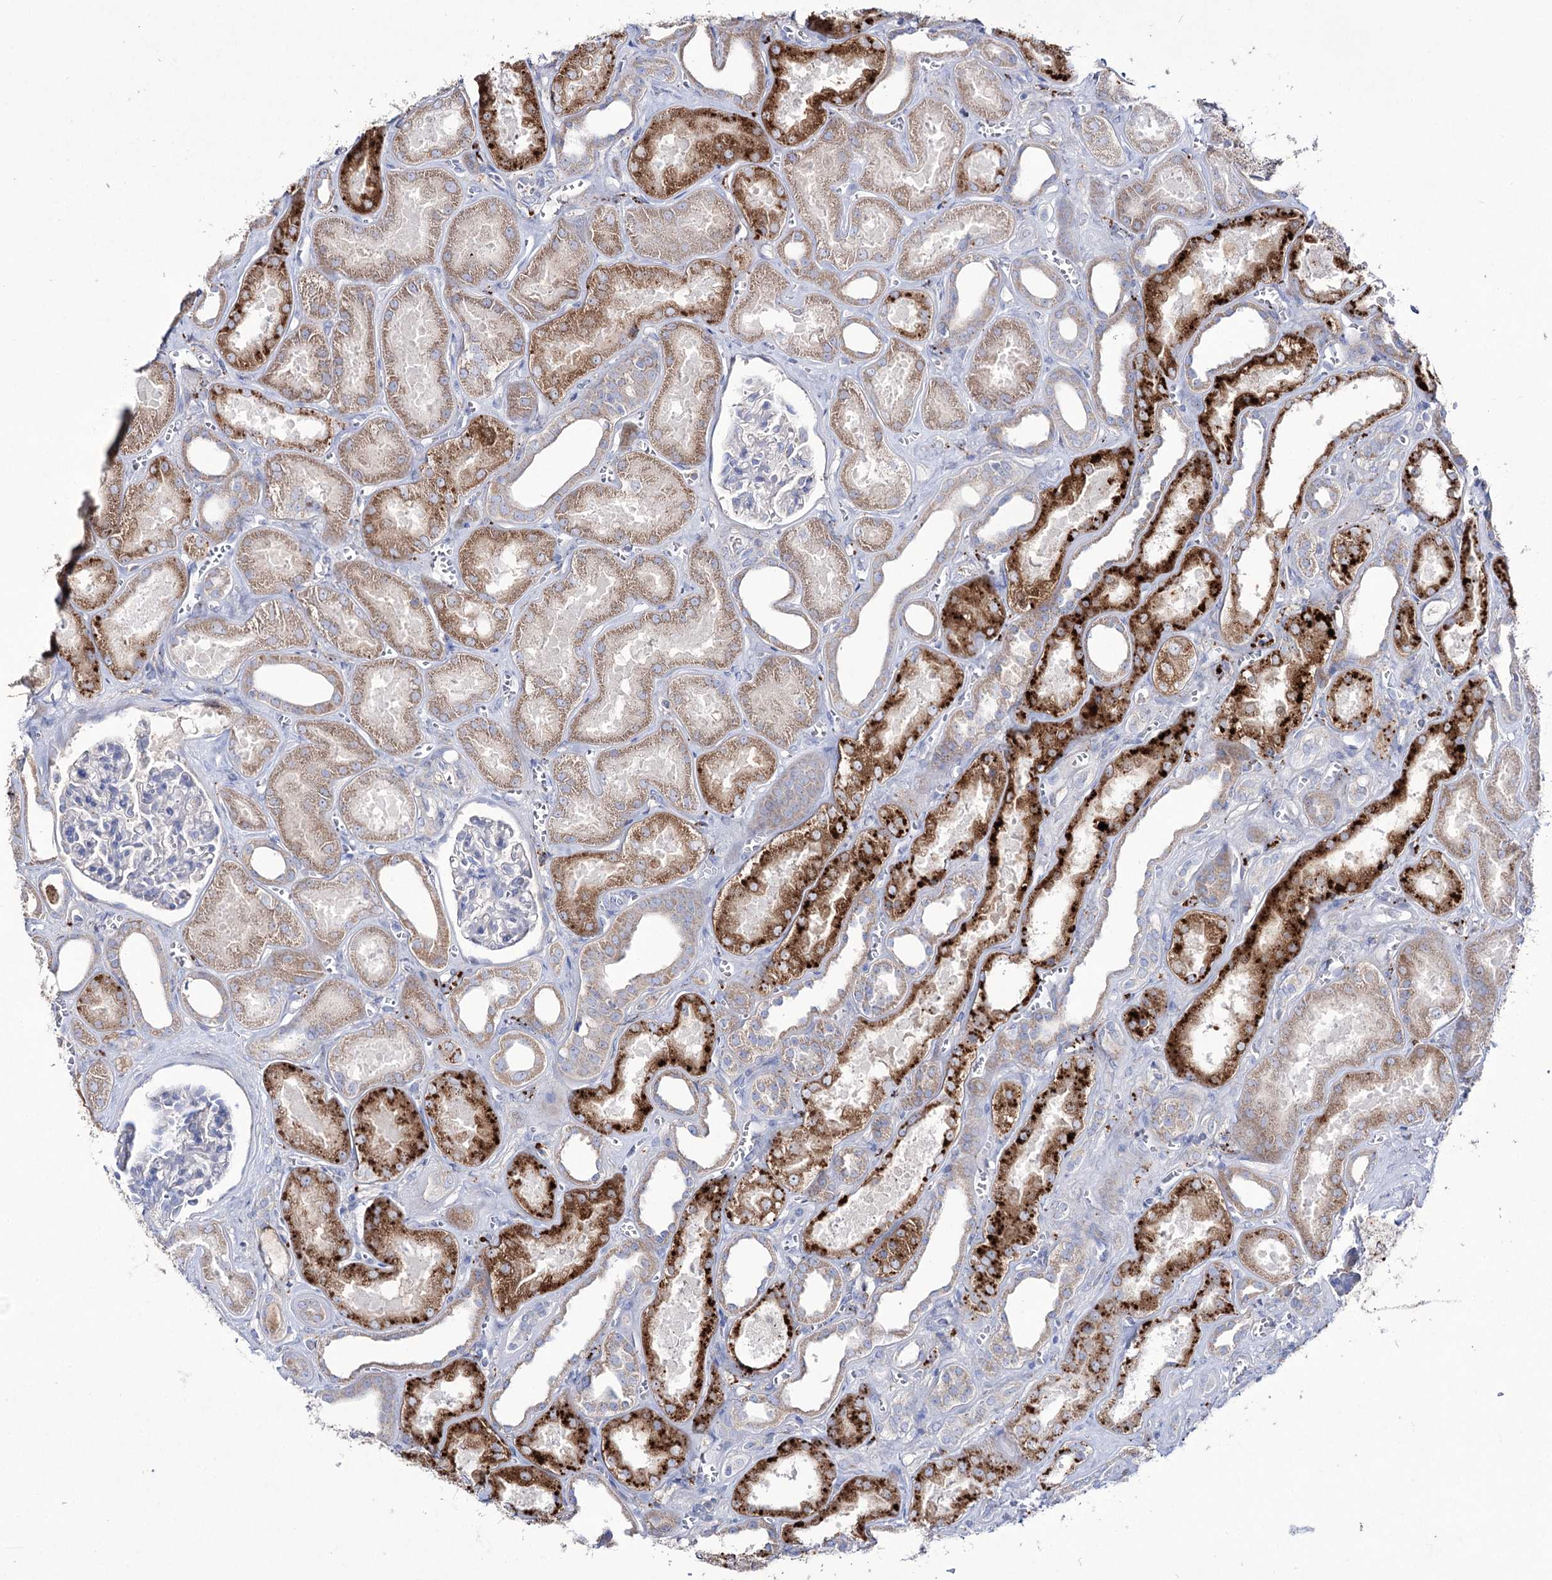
{"staining": {"intensity": "negative", "quantity": "none", "location": "none"}, "tissue": "kidney", "cell_type": "Cells in glomeruli", "image_type": "normal", "snomed": [{"axis": "morphology", "description": "Normal tissue, NOS"}, {"axis": "morphology", "description": "Adenocarcinoma, NOS"}, {"axis": "topography", "description": "Kidney"}], "caption": "High magnification brightfield microscopy of benign kidney stained with DAB (brown) and counterstained with hematoxylin (blue): cells in glomeruli show no significant expression. (IHC, brightfield microscopy, high magnification).", "gene": "NAGLU", "patient": {"sex": "female", "age": 68}}